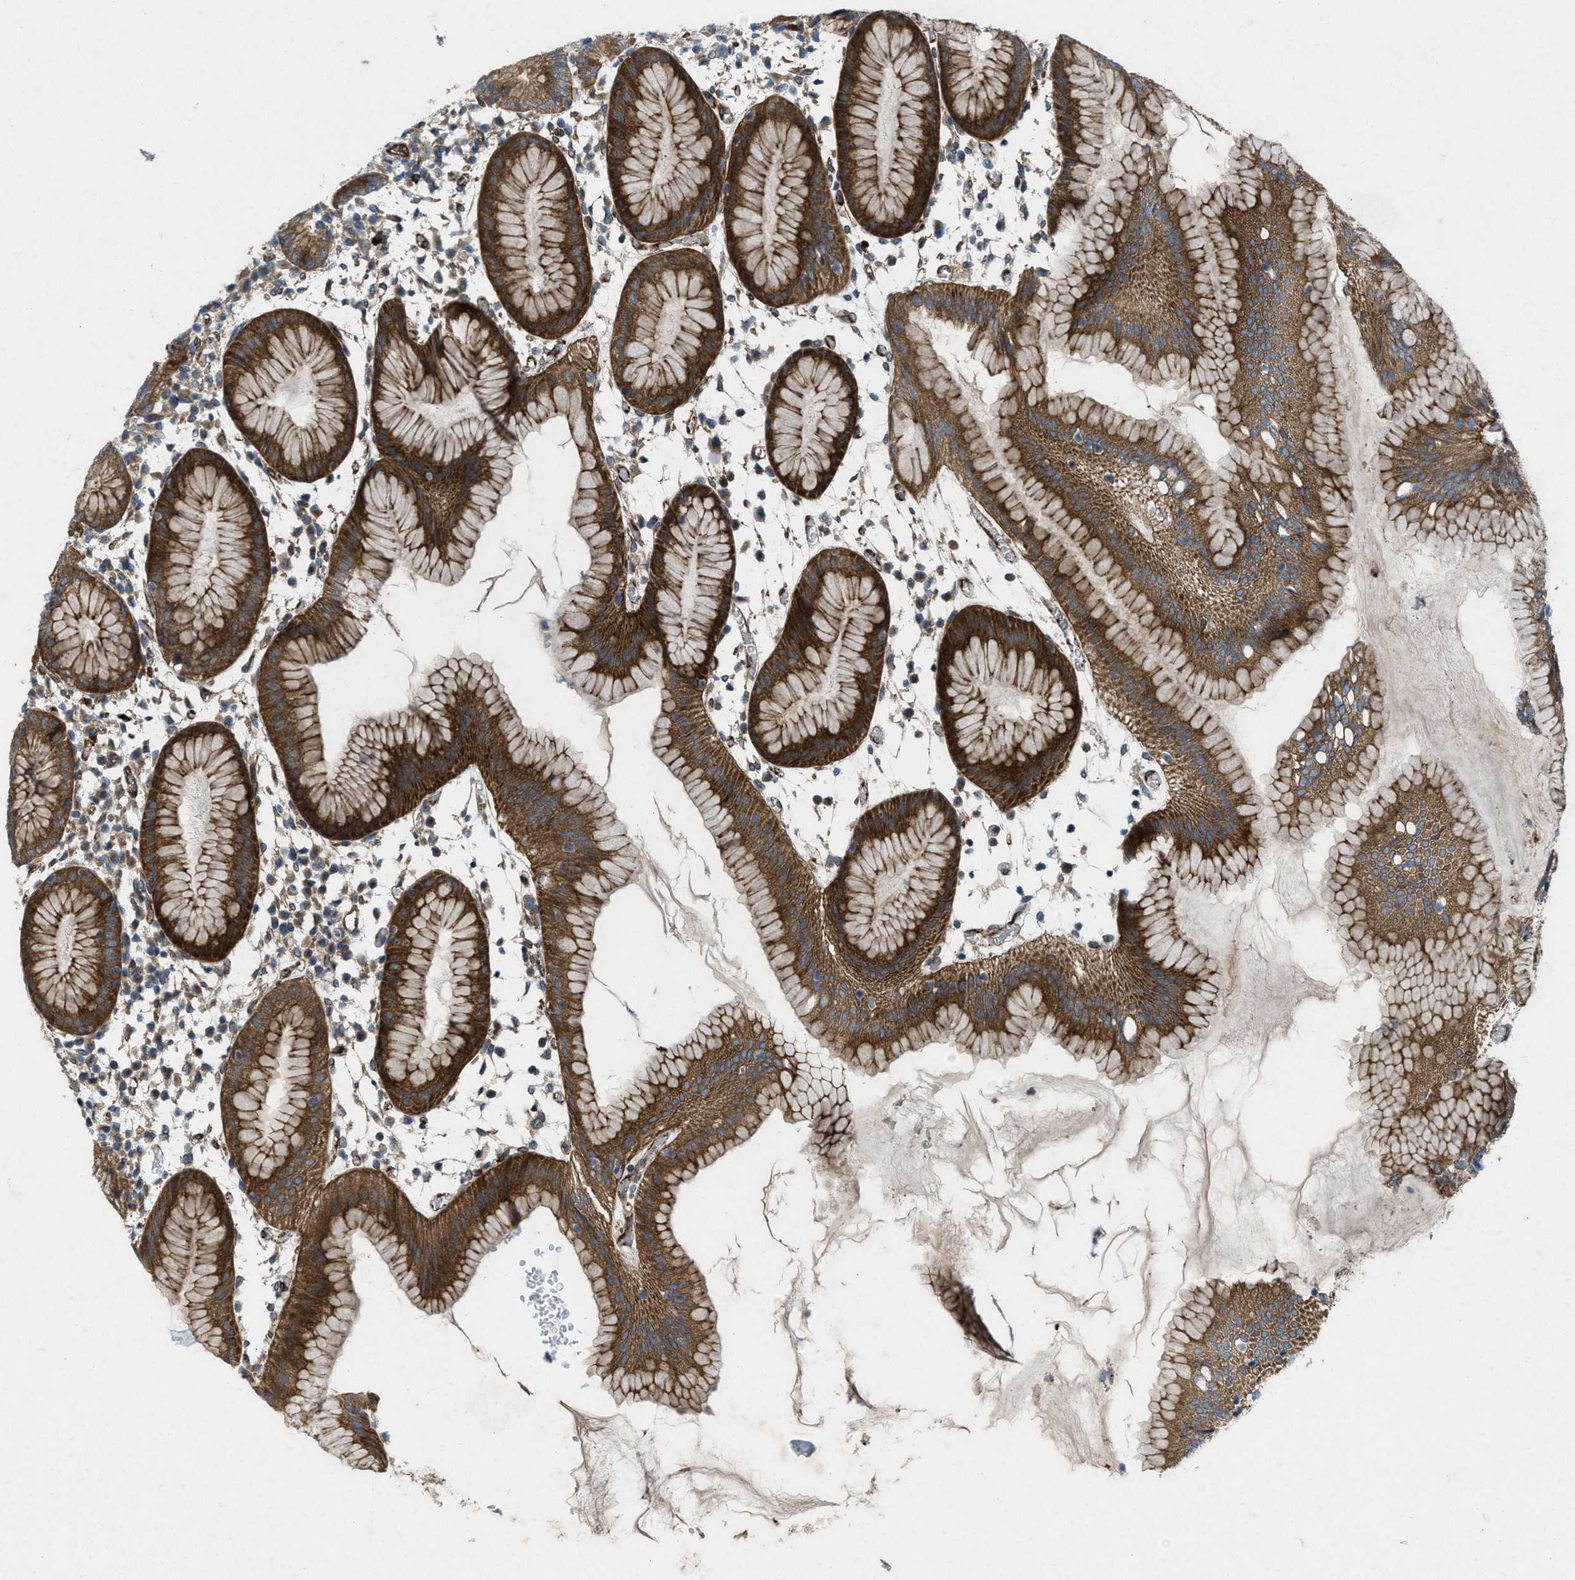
{"staining": {"intensity": "strong", "quantity": ">75%", "location": "cytoplasmic/membranous"}, "tissue": "stomach", "cell_type": "Glandular cells", "image_type": "normal", "snomed": [{"axis": "morphology", "description": "Normal tissue, NOS"}, {"axis": "topography", "description": "Stomach"}, {"axis": "topography", "description": "Stomach, lower"}], "caption": "Strong cytoplasmic/membranous protein staining is identified in approximately >75% of glandular cells in stomach.", "gene": "URGCP", "patient": {"sex": "female", "age": 75}}